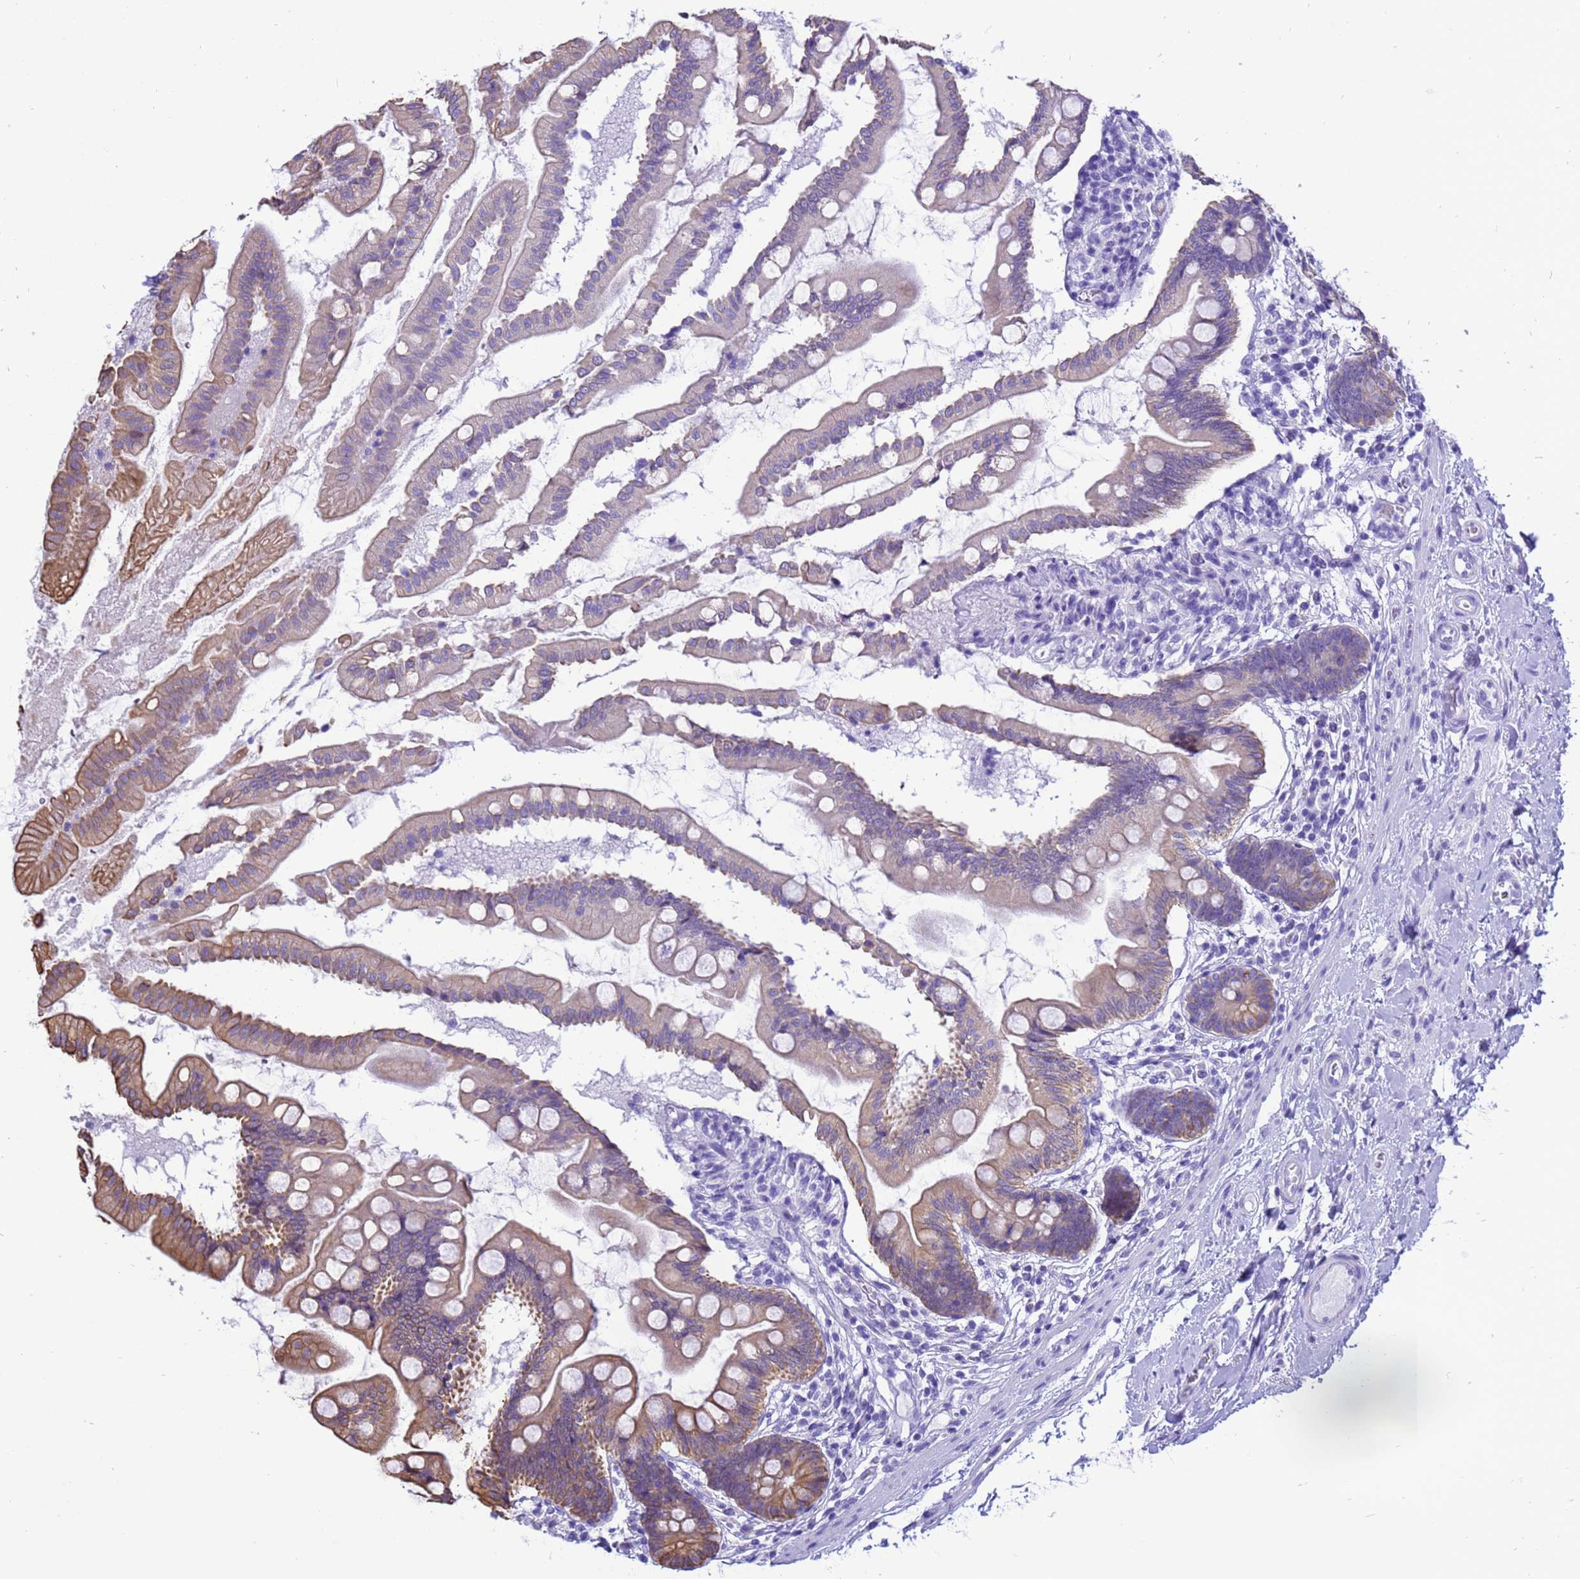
{"staining": {"intensity": "moderate", "quantity": "<25%", "location": "cytoplasmic/membranous"}, "tissue": "small intestine", "cell_type": "Glandular cells", "image_type": "normal", "snomed": [{"axis": "morphology", "description": "Normal tissue, NOS"}, {"axis": "topography", "description": "Small intestine"}], "caption": "This photomicrograph demonstrates immunohistochemistry staining of benign small intestine, with low moderate cytoplasmic/membranous positivity in about <25% of glandular cells.", "gene": "PIEZO2", "patient": {"sex": "female", "age": 56}}